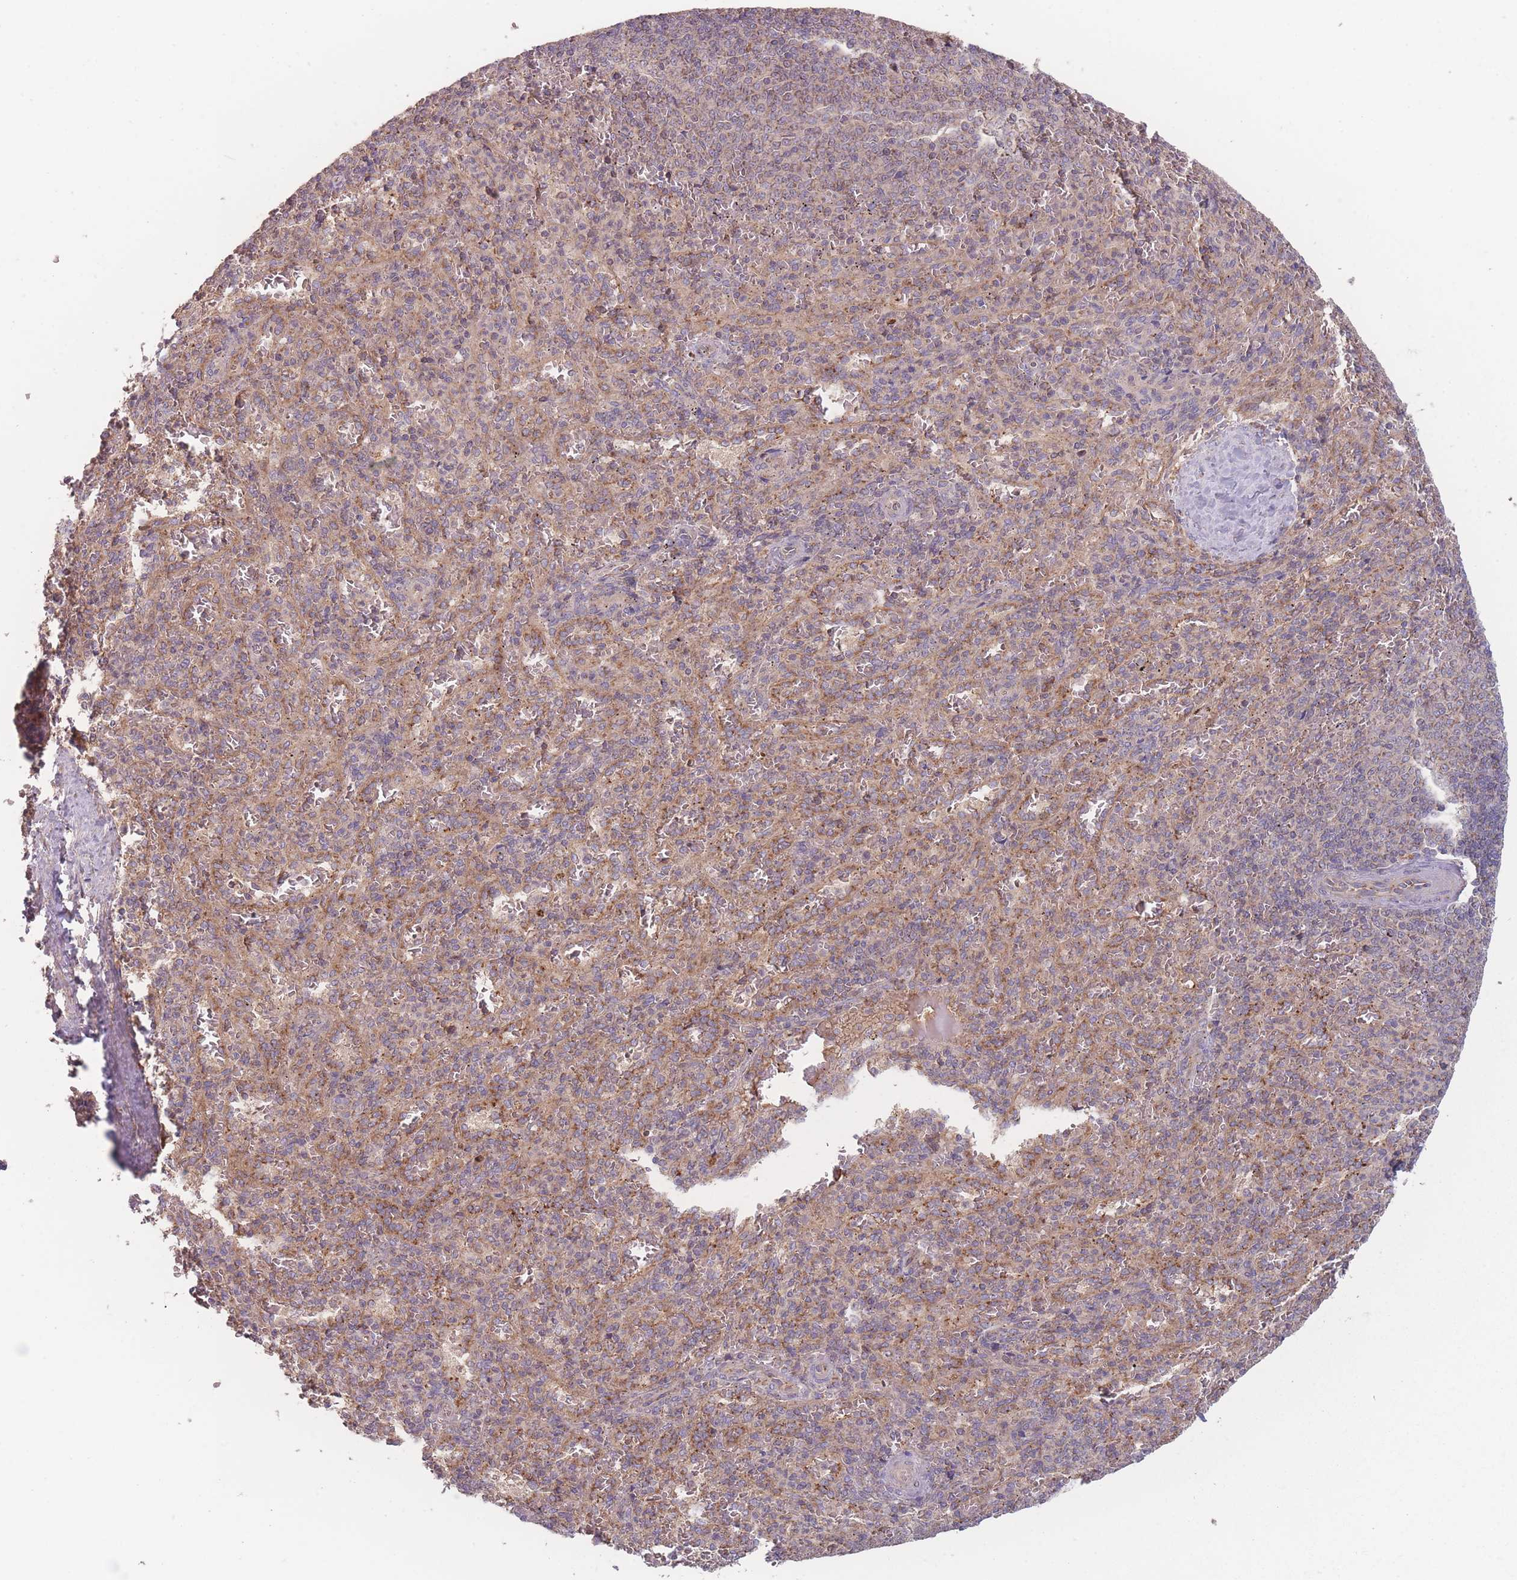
{"staining": {"intensity": "weak", "quantity": "25%-75%", "location": "cytoplasmic/membranous"}, "tissue": "spleen", "cell_type": "Cells in red pulp", "image_type": "normal", "snomed": [{"axis": "morphology", "description": "Normal tissue, NOS"}, {"axis": "topography", "description": "Spleen"}], "caption": "Weak cytoplasmic/membranous staining is appreciated in about 25%-75% of cells in red pulp in benign spleen. The staining was performed using DAB to visualize the protein expression in brown, while the nuclei were stained in blue with hematoxylin (Magnification: 20x).", "gene": "ATP5MGL", "patient": {"sex": "female", "age": 21}}